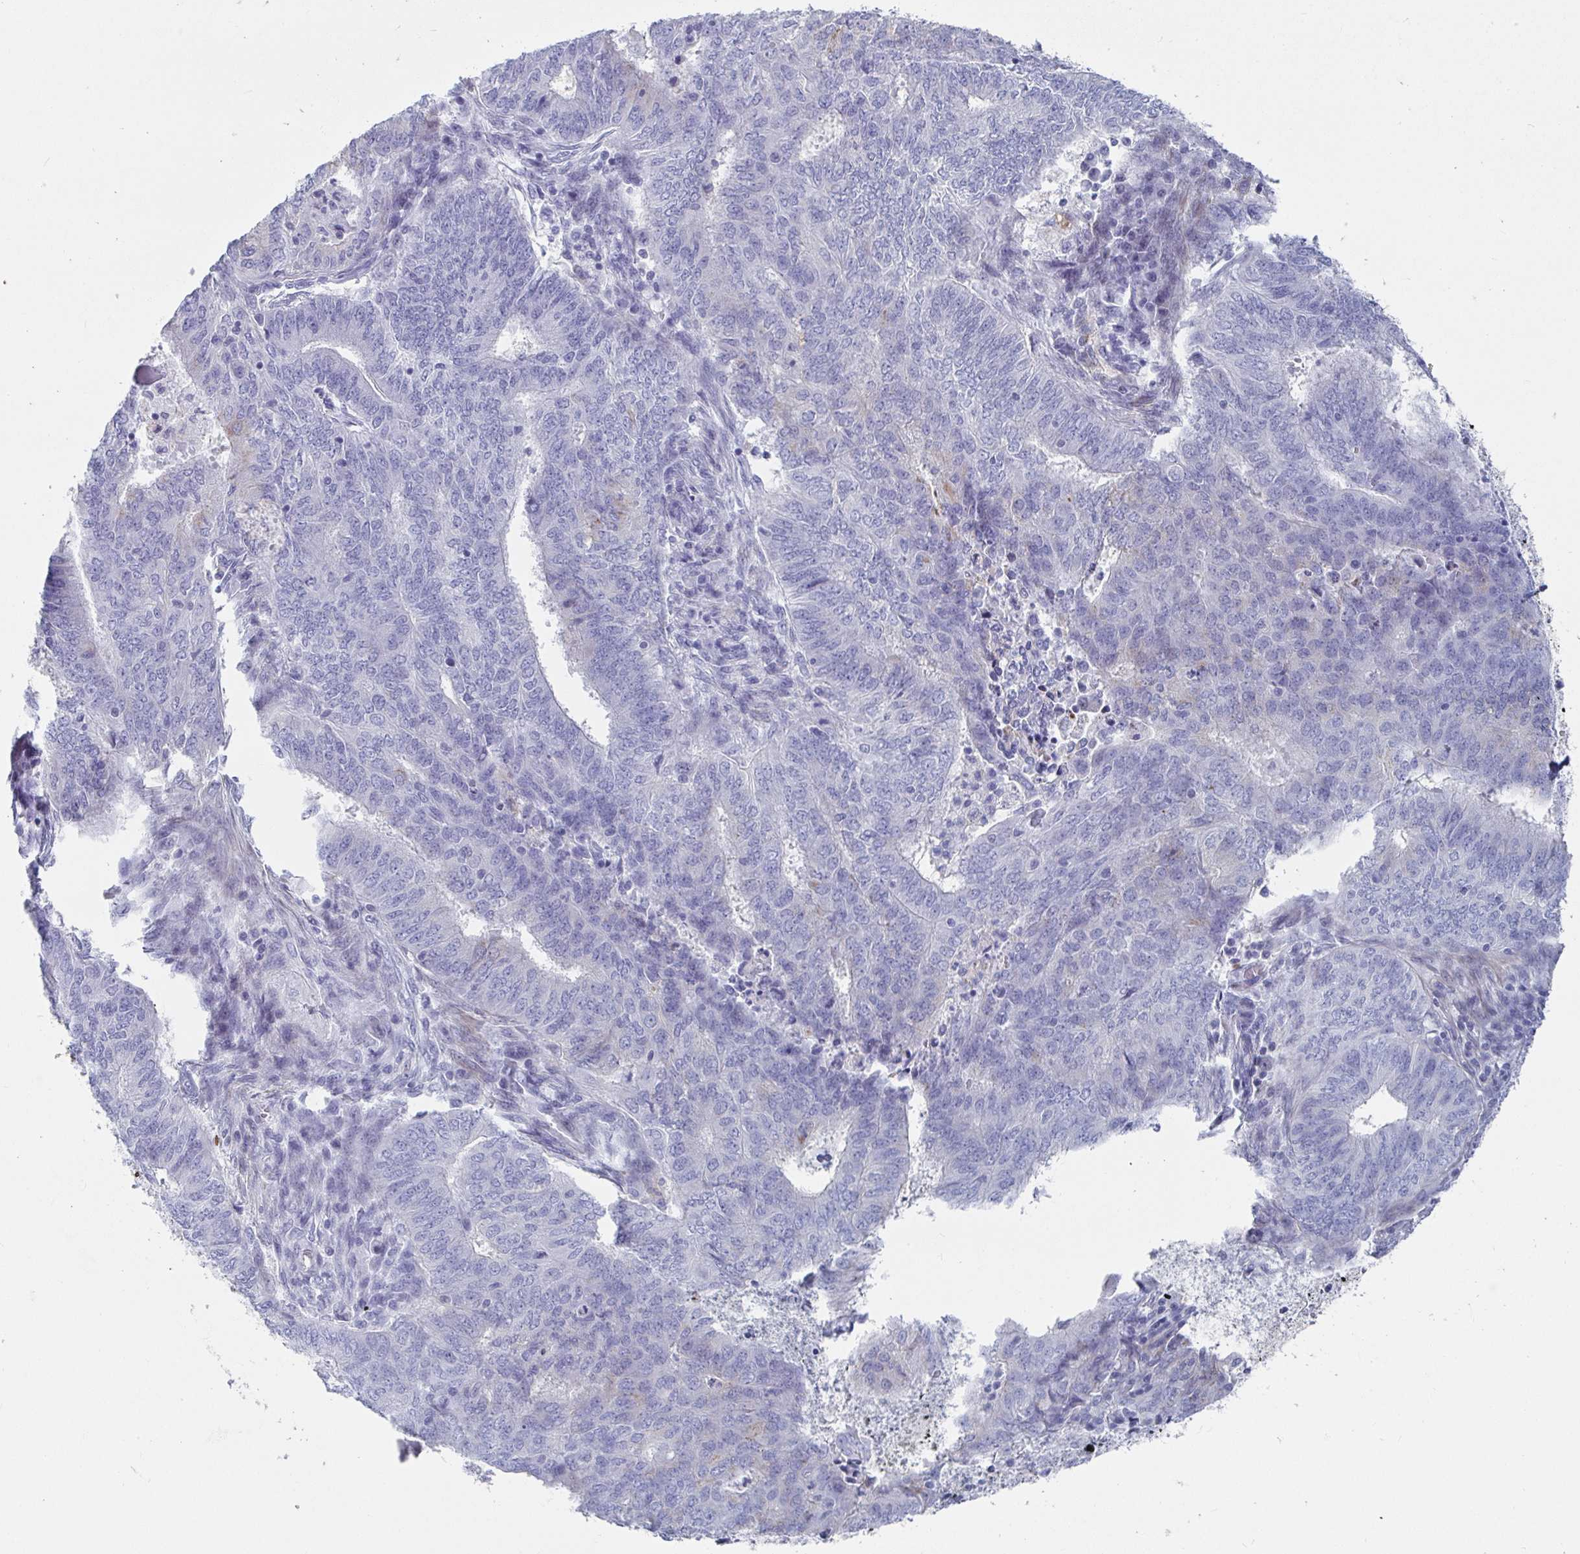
{"staining": {"intensity": "negative", "quantity": "none", "location": "none"}, "tissue": "endometrial cancer", "cell_type": "Tumor cells", "image_type": "cancer", "snomed": [{"axis": "morphology", "description": "Adenocarcinoma, NOS"}, {"axis": "topography", "description": "Endometrium"}], "caption": "Protein analysis of endometrial cancer demonstrates no significant positivity in tumor cells.", "gene": "ZFP82", "patient": {"sex": "female", "age": 62}}